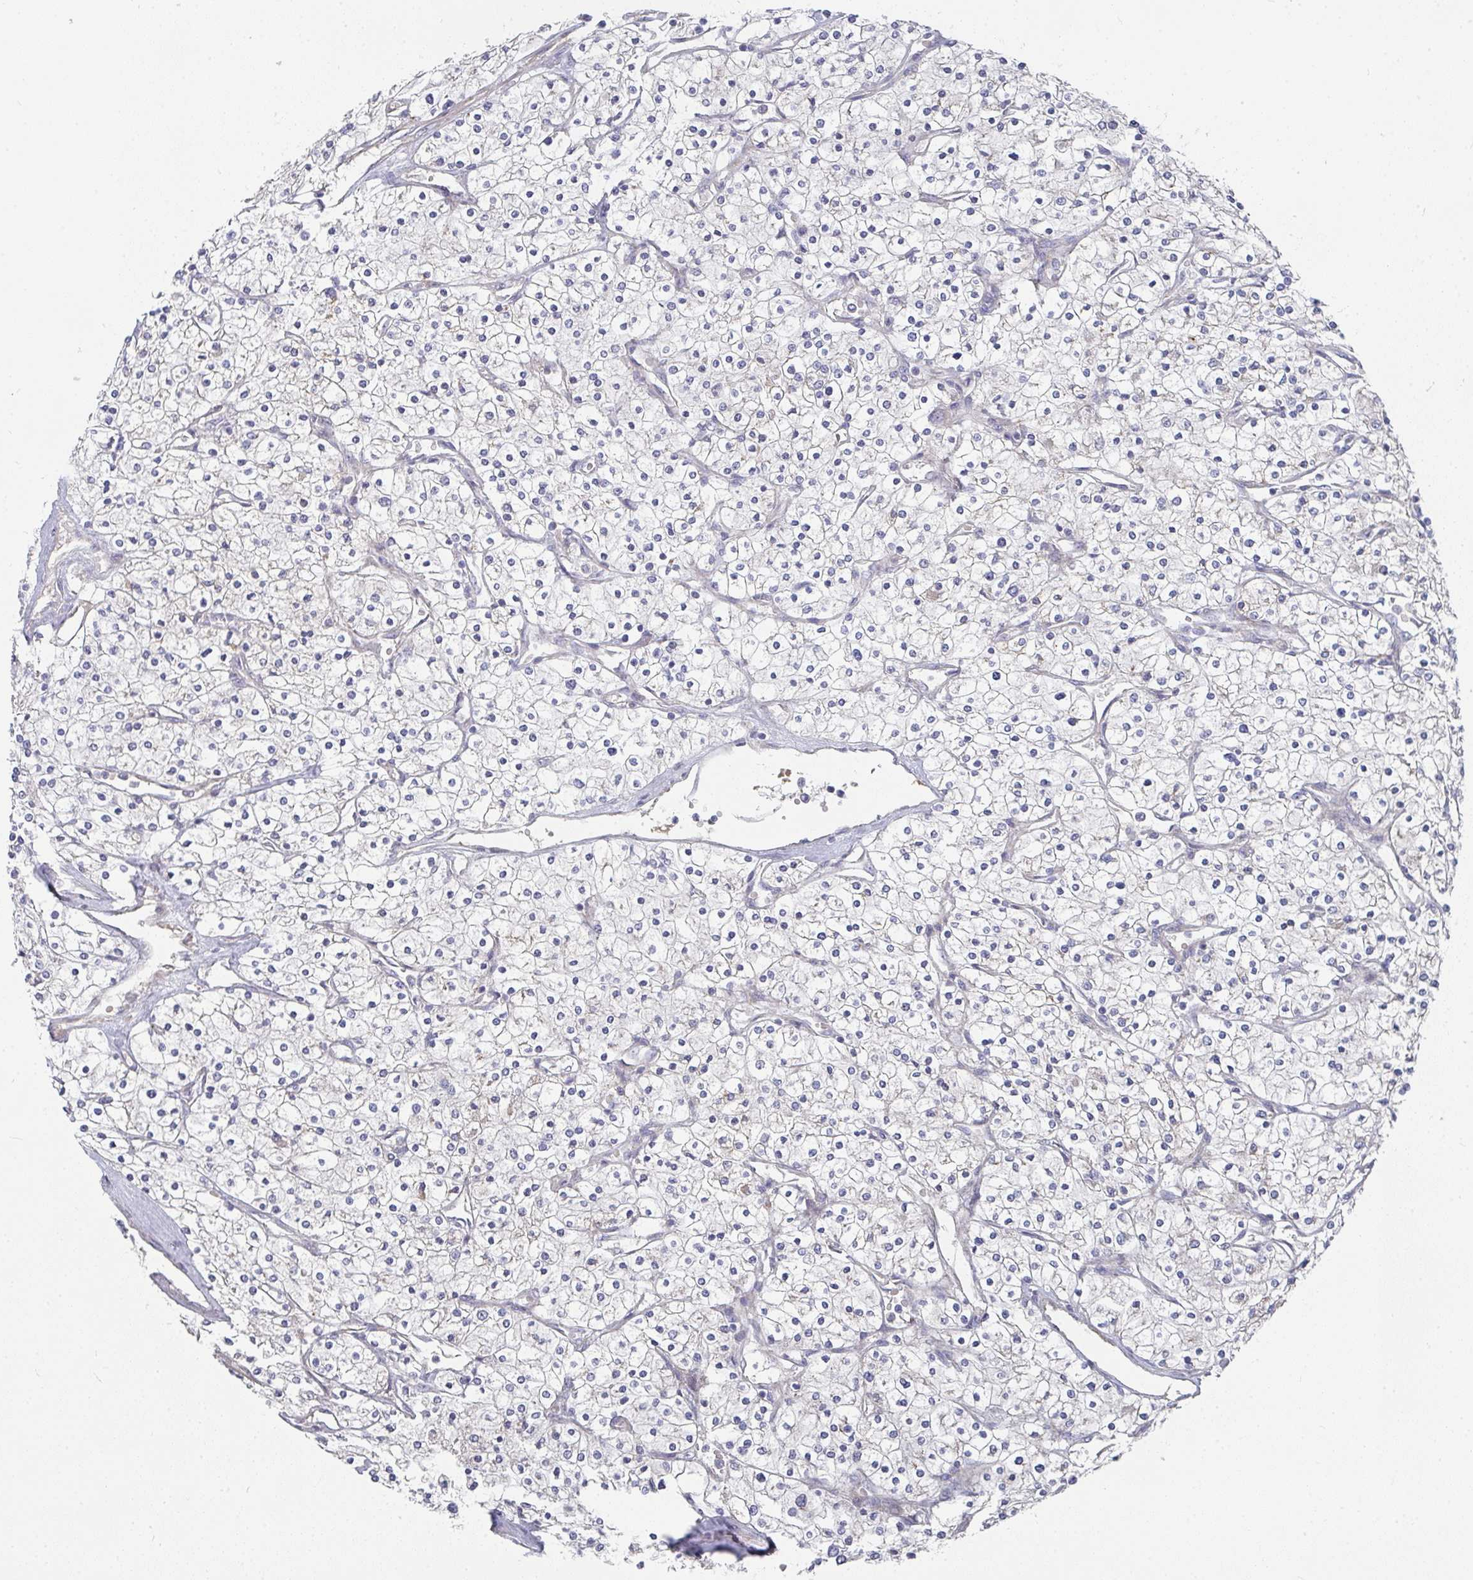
{"staining": {"intensity": "weak", "quantity": "<25%", "location": "cytoplasmic/membranous"}, "tissue": "renal cancer", "cell_type": "Tumor cells", "image_type": "cancer", "snomed": [{"axis": "morphology", "description": "Adenocarcinoma, NOS"}, {"axis": "topography", "description": "Kidney"}], "caption": "Tumor cells are negative for brown protein staining in adenocarcinoma (renal).", "gene": "RHEBL1", "patient": {"sex": "male", "age": 80}}